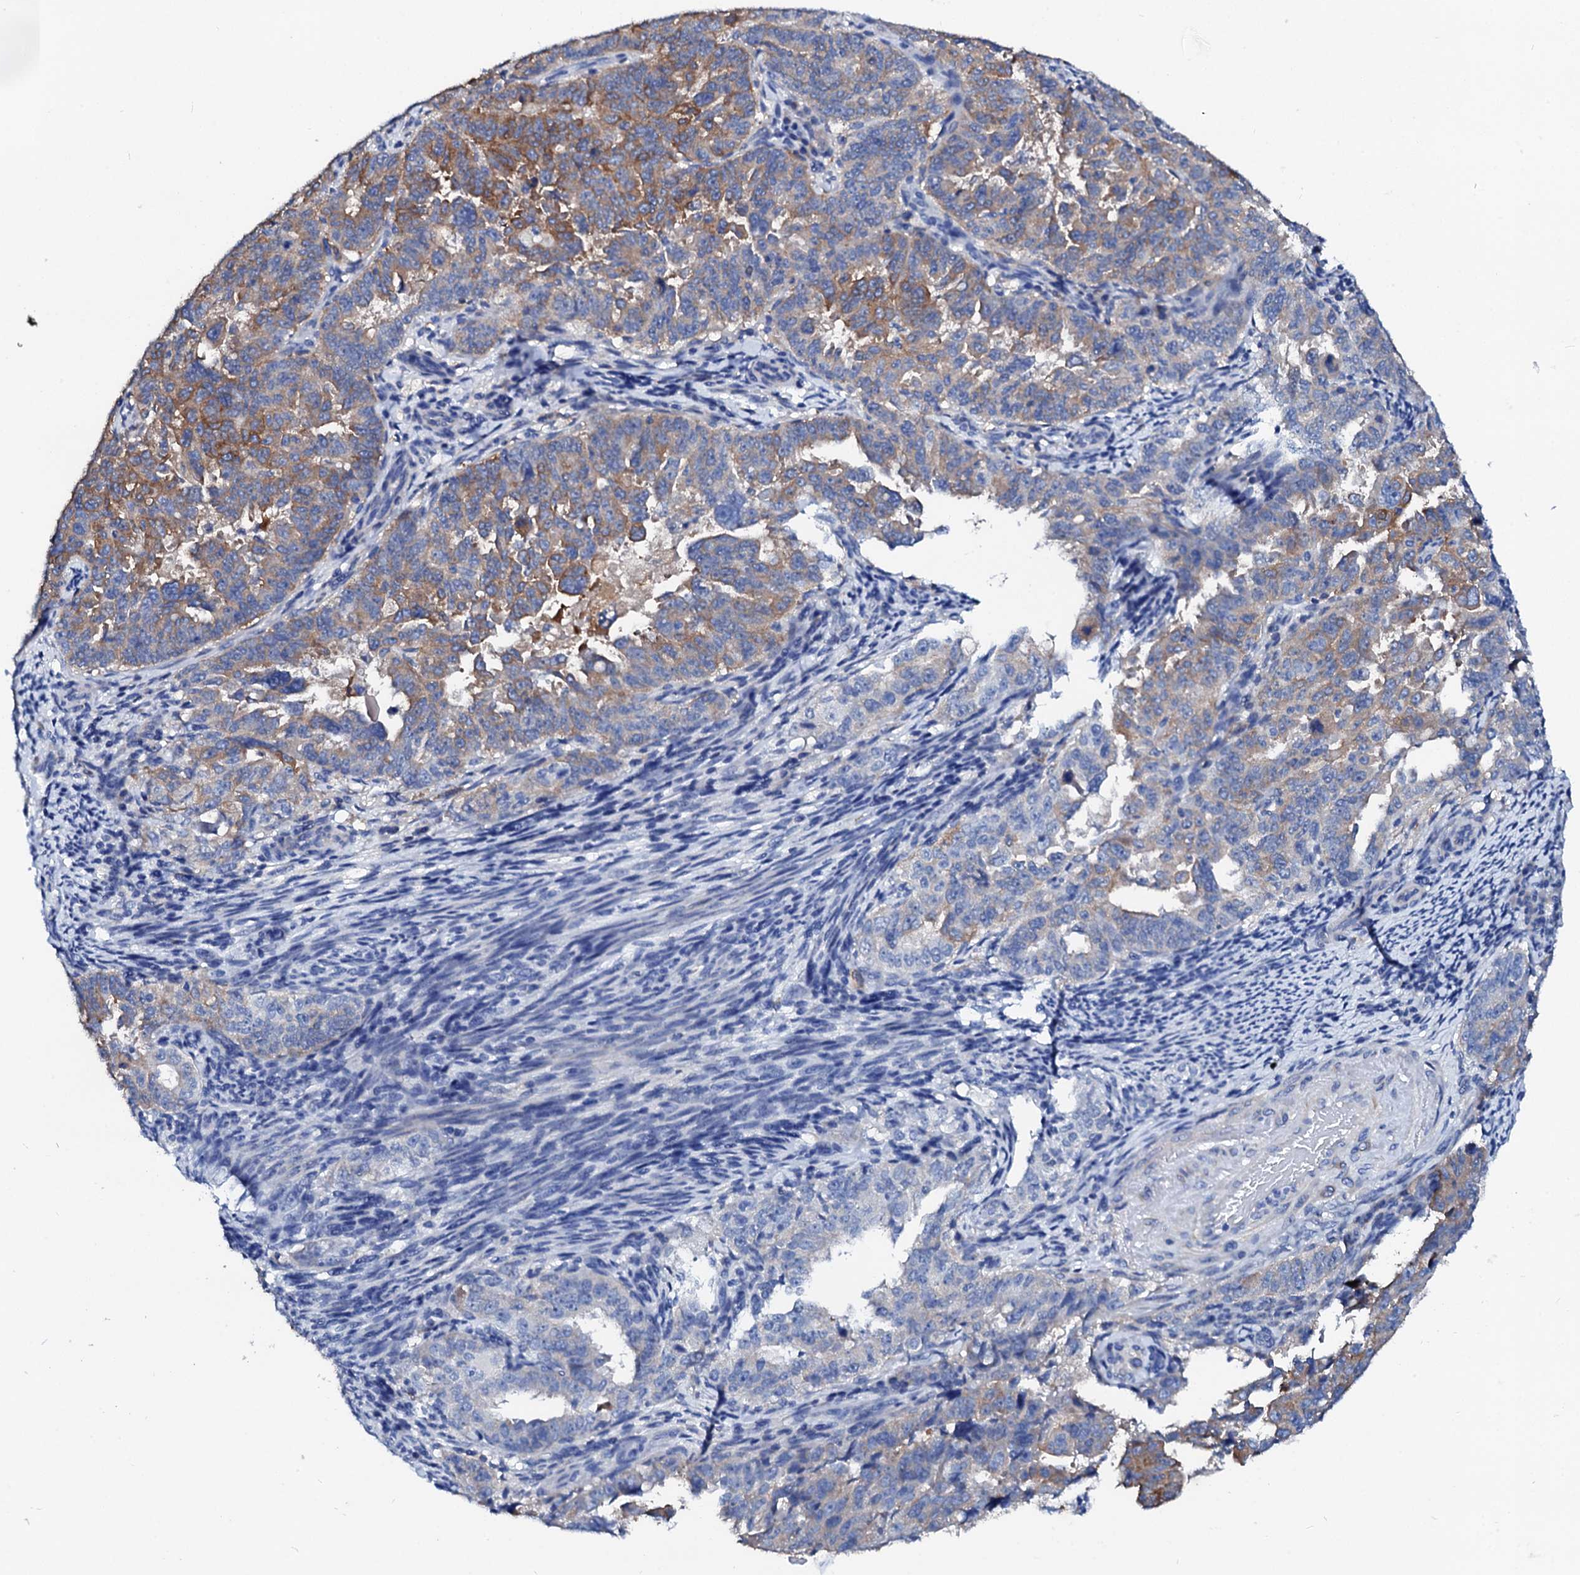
{"staining": {"intensity": "moderate", "quantity": "25%-75%", "location": "cytoplasmic/membranous"}, "tissue": "endometrial cancer", "cell_type": "Tumor cells", "image_type": "cancer", "snomed": [{"axis": "morphology", "description": "Adenocarcinoma, NOS"}, {"axis": "topography", "description": "Endometrium"}], "caption": "Human endometrial cancer (adenocarcinoma) stained with a brown dye demonstrates moderate cytoplasmic/membranous positive staining in approximately 25%-75% of tumor cells.", "gene": "GLB1L3", "patient": {"sex": "female", "age": 65}}